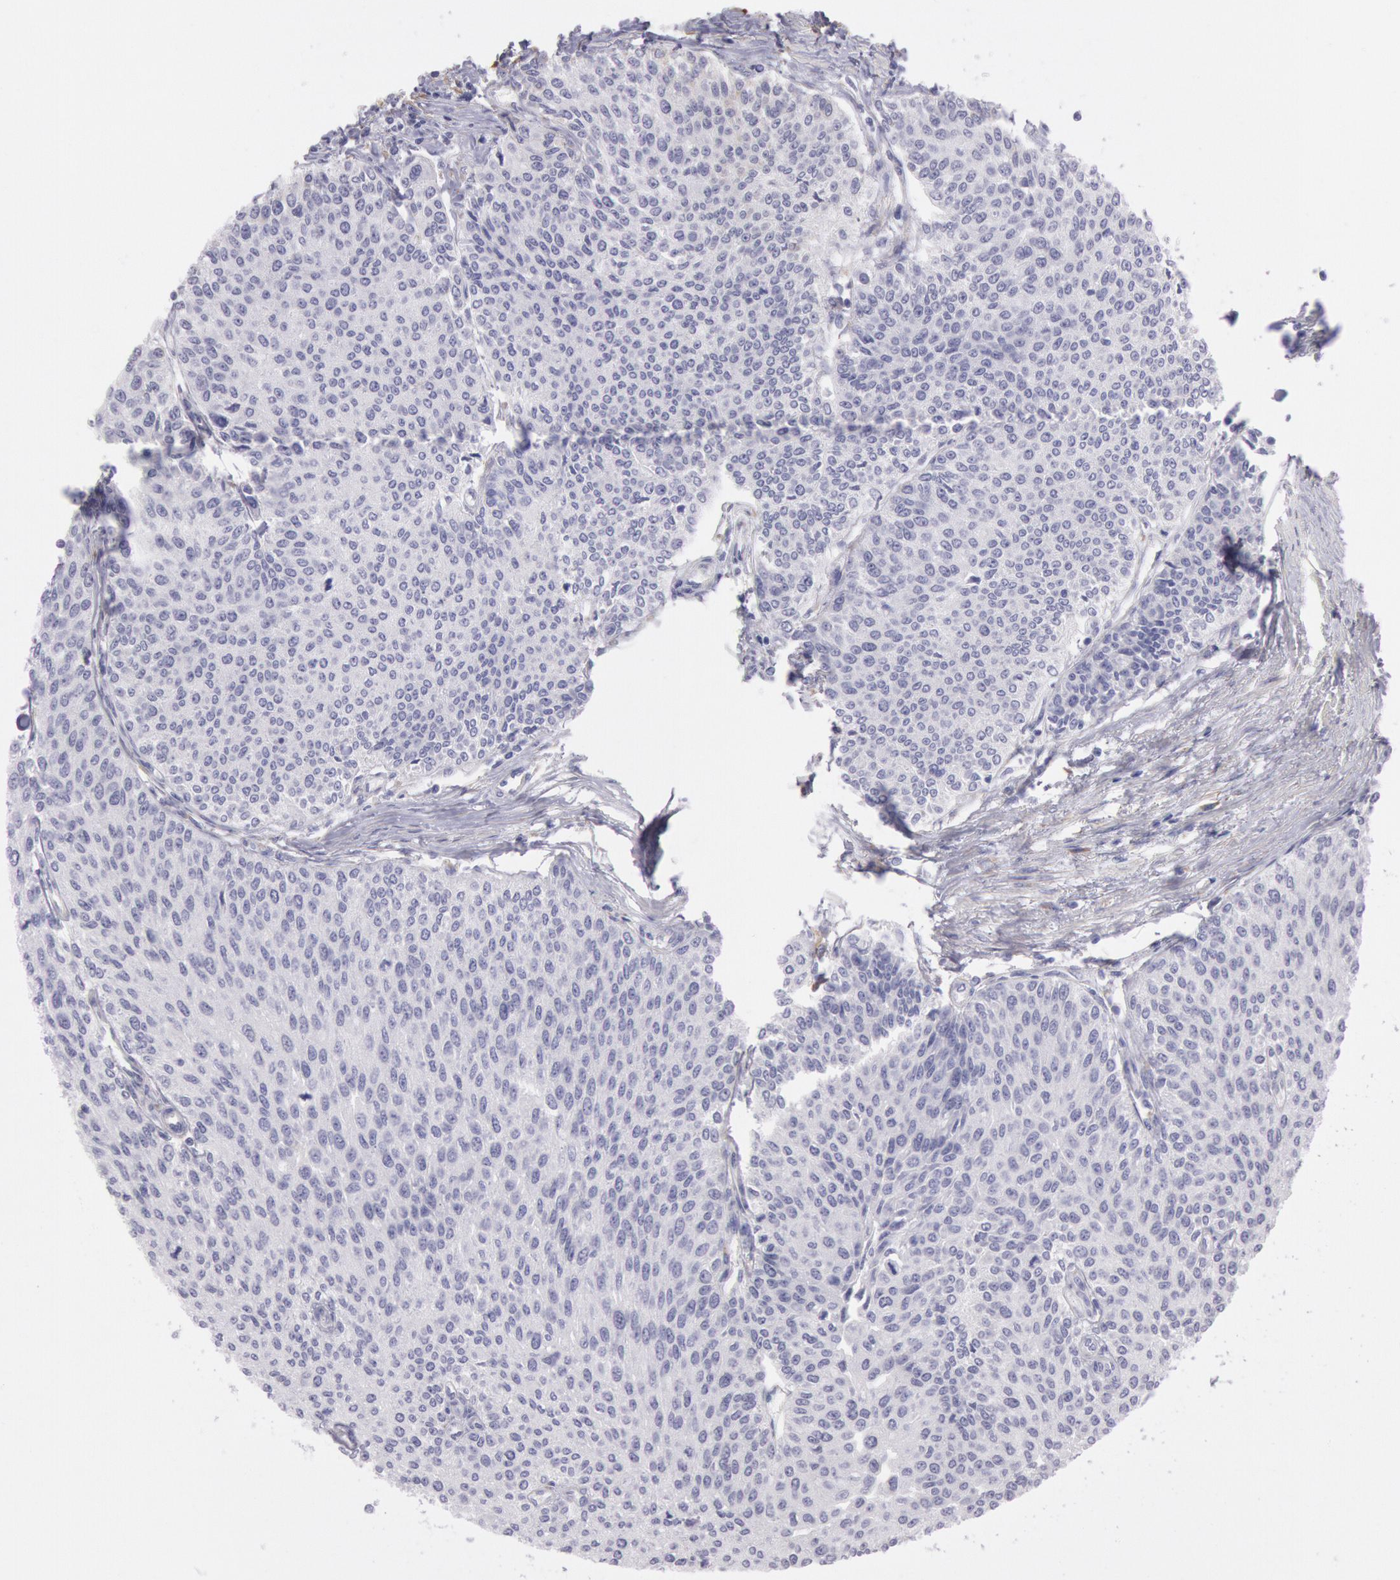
{"staining": {"intensity": "negative", "quantity": "none", "location": "none"}, "tissue": "urothelial cancer", "cell_type": "Tumor cells", "image_type": "cancer", "snomed": [{"axis": "morphology", "description": "Urothelial carcinoma, Low grade"}, {"axis": "topography", "description": "Urinary bladder"}], "caption": "DAB immunohistochemical staining of urothelial cancer reveals no significant positivity in tumor cells.", "gene": "CIDEB", "patient": {"sex": "female", "age": 73}}